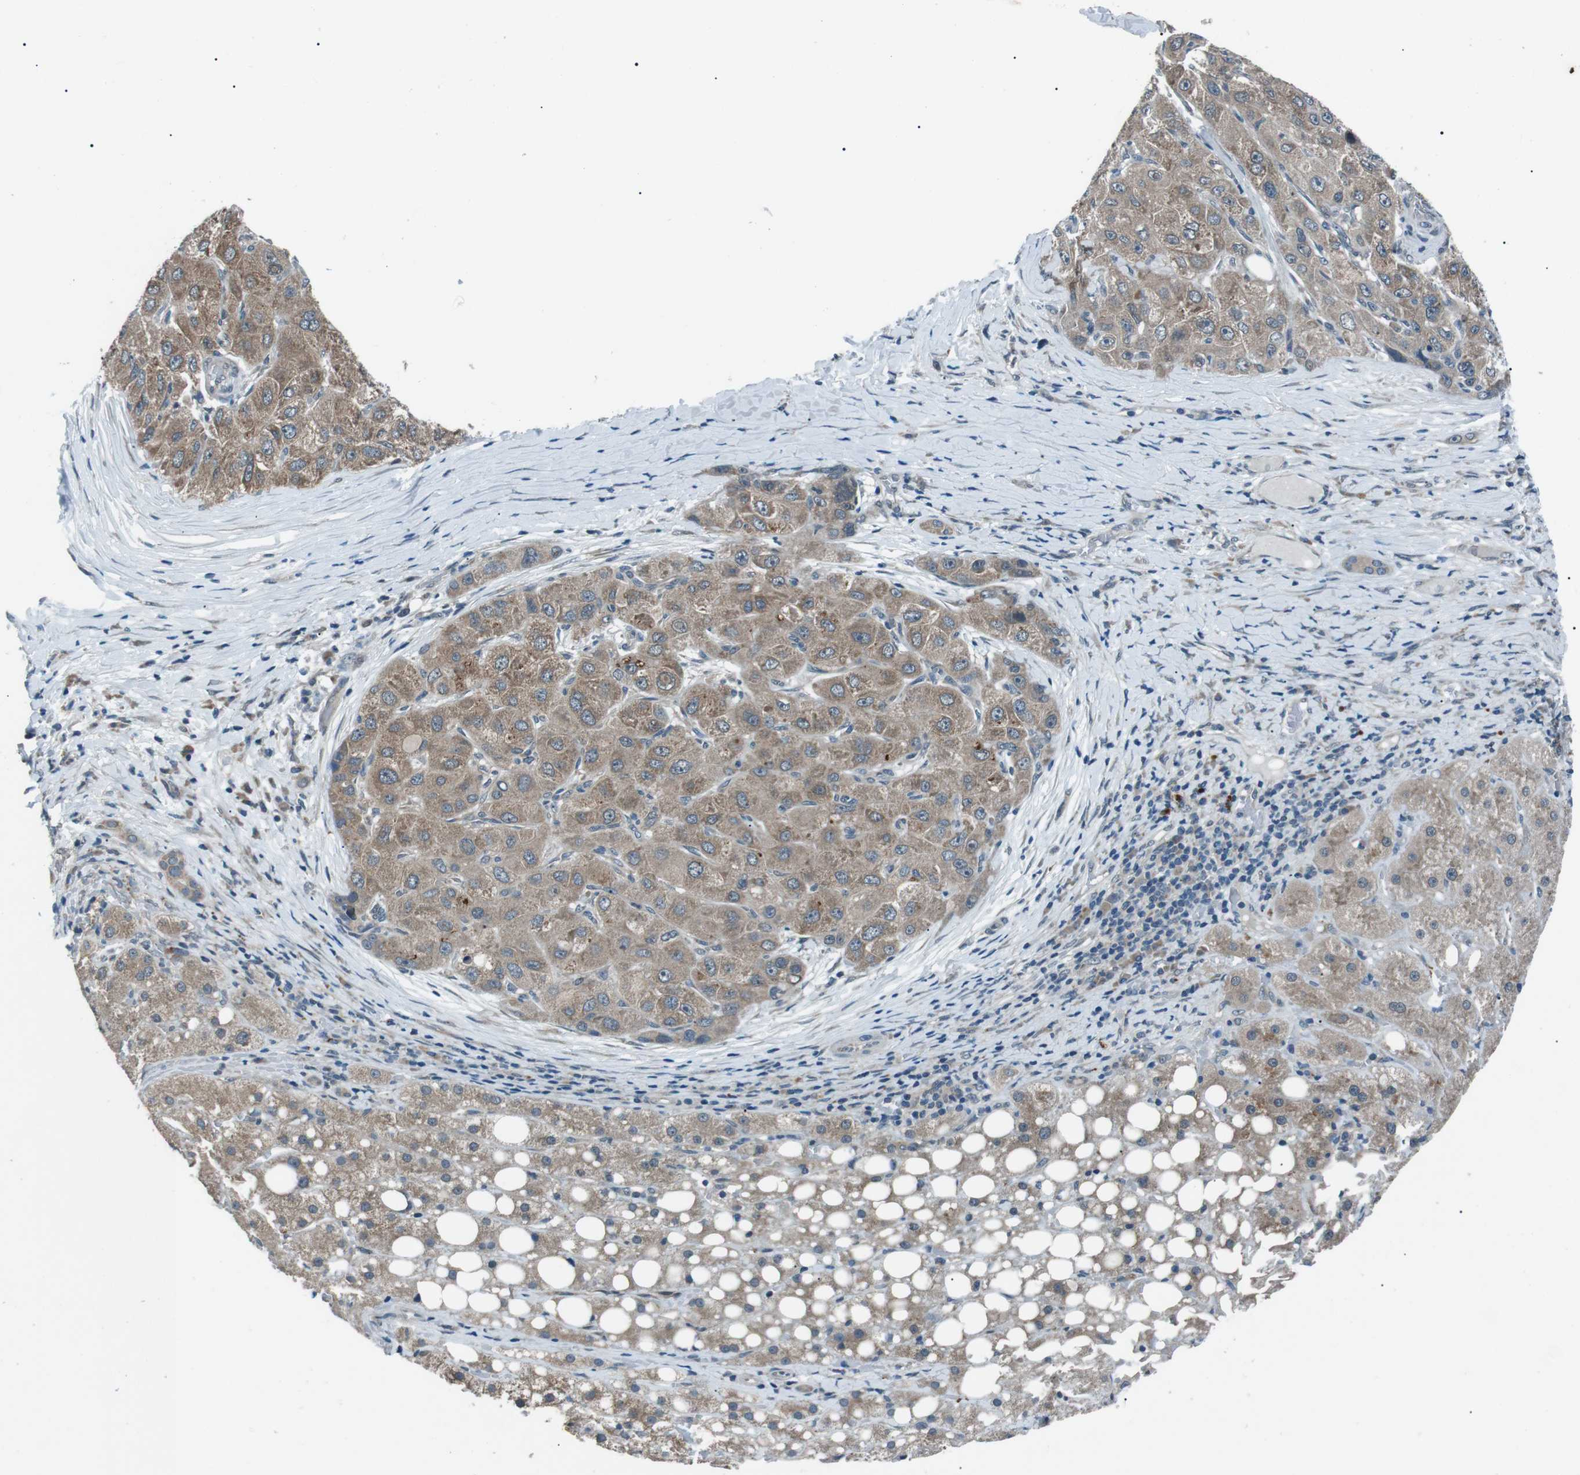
{"staining": {"intensity": "weak", "quantity": "25%-75%", "location": "cytoplasmic/membranous"}, "tissue": "liver cancer", "cell_type": "Tumor cells", "image_type": "cancer", "snomed": [{"axis": "morphology", "description": "Carcinoma, Hepatocellular, NOS"}, {"axis": "topography", "description": "Liver"}], "caption": "This image reveals immunohistochemistry staining of hepatocellular carcinoma (liver), with low weak cytoplasmic/membranous positivity in approximately 25%-75% of tumor cells.", "gene": "LRIG2", "patient": {"sex": "male", "age": 80}}